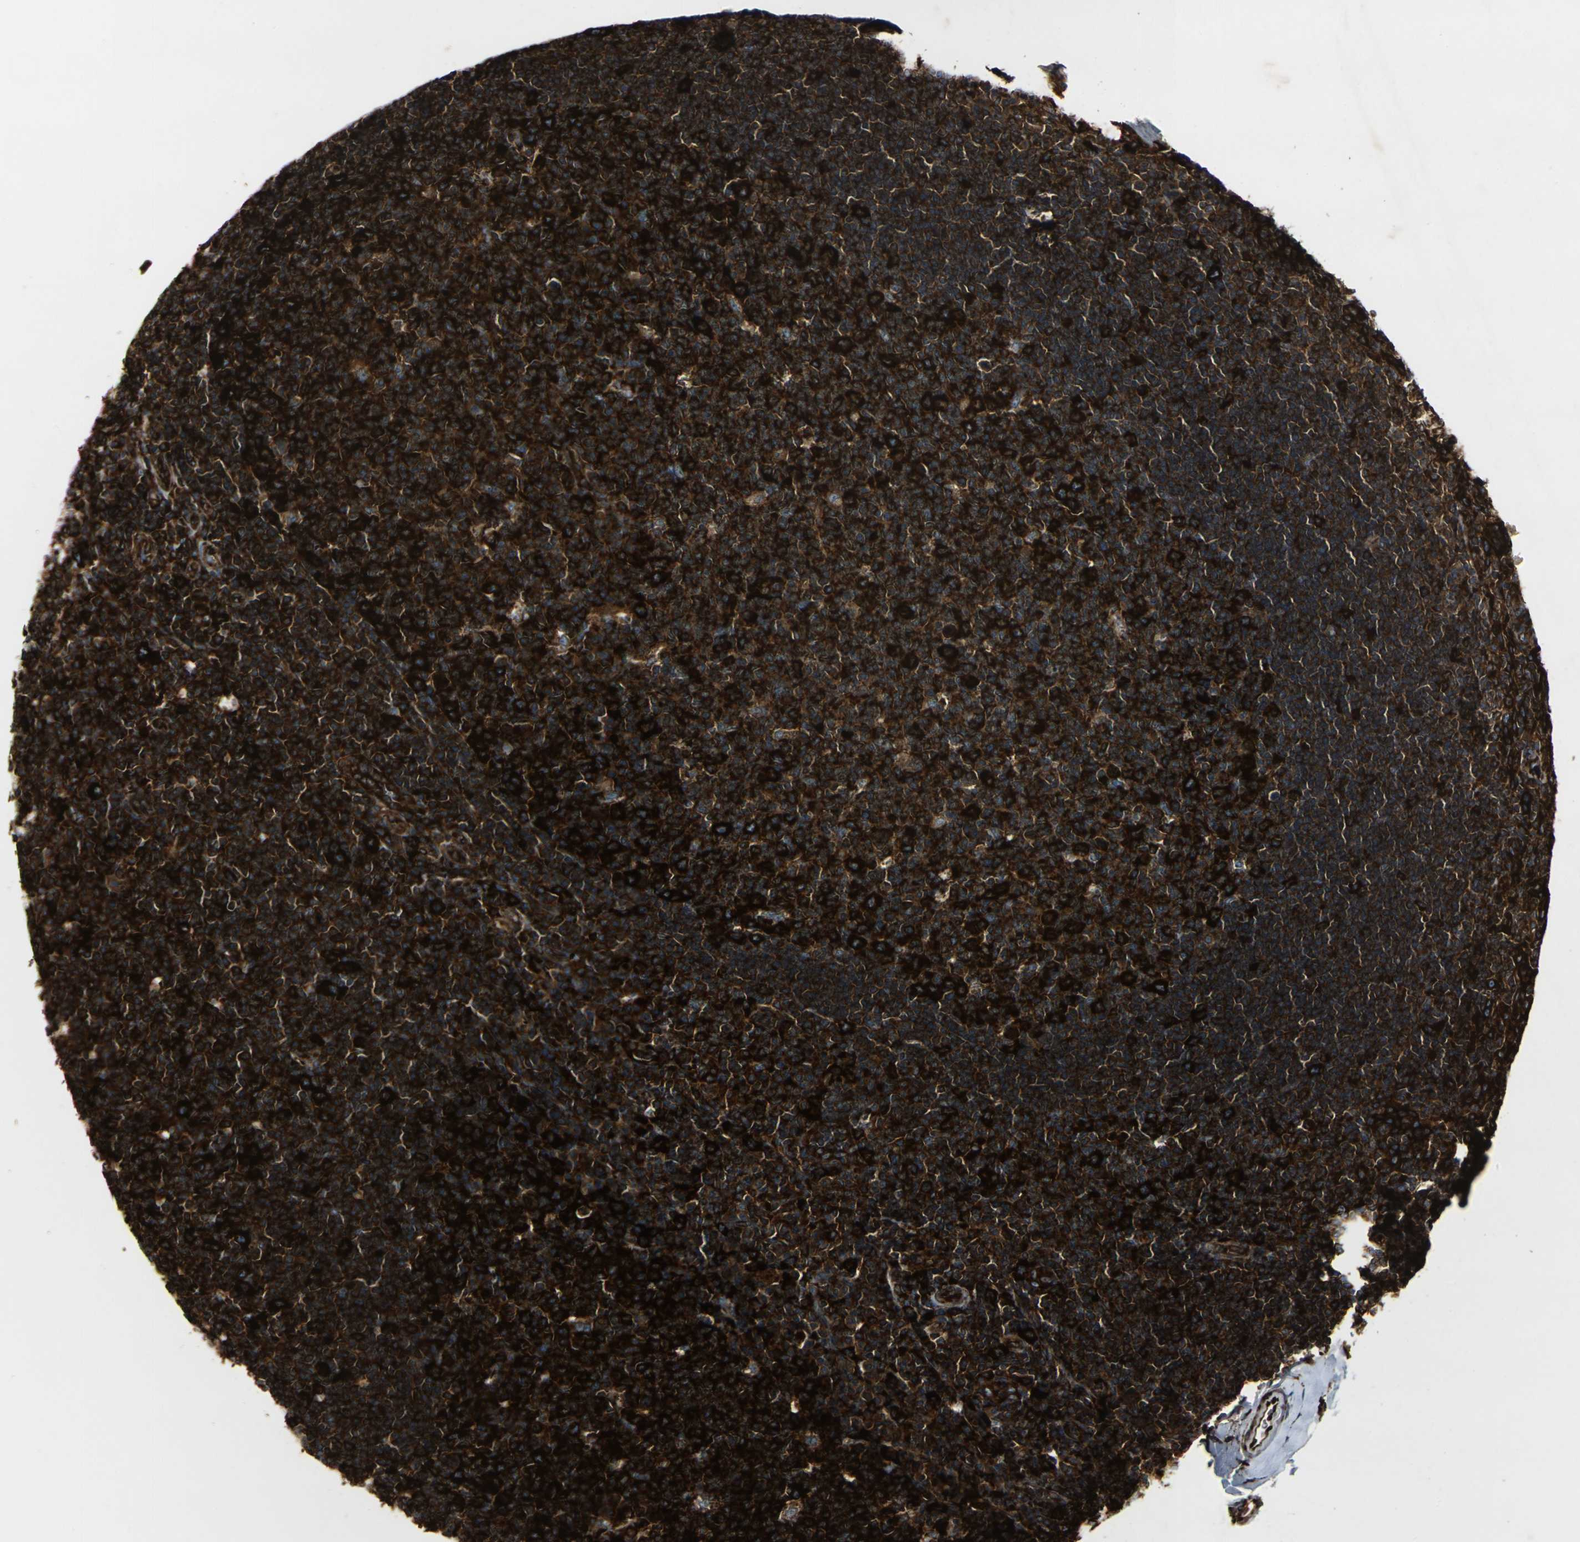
{"staining": {"intensity": "strong", "quantity": ">75%", "location": "cytoplasmic/membranous"}, "tissue": "tonsil", "cell_type": "Germinal center cells", "image_type": "normal", "snomed": [{"axis": "morphology", "description": "Normal tissue, NOS"}, {"axis": "topography", "description": "Tonsil"}], "caption": "A histopathology image showing strong cytoplasmic/membranous staining in approximately >75% of germinal center cells in benign tonsil, as visualized by brown immunohistochemical staining.", "gene": "MARCHF2", "patient": {"sex": "male", "age": 17}}